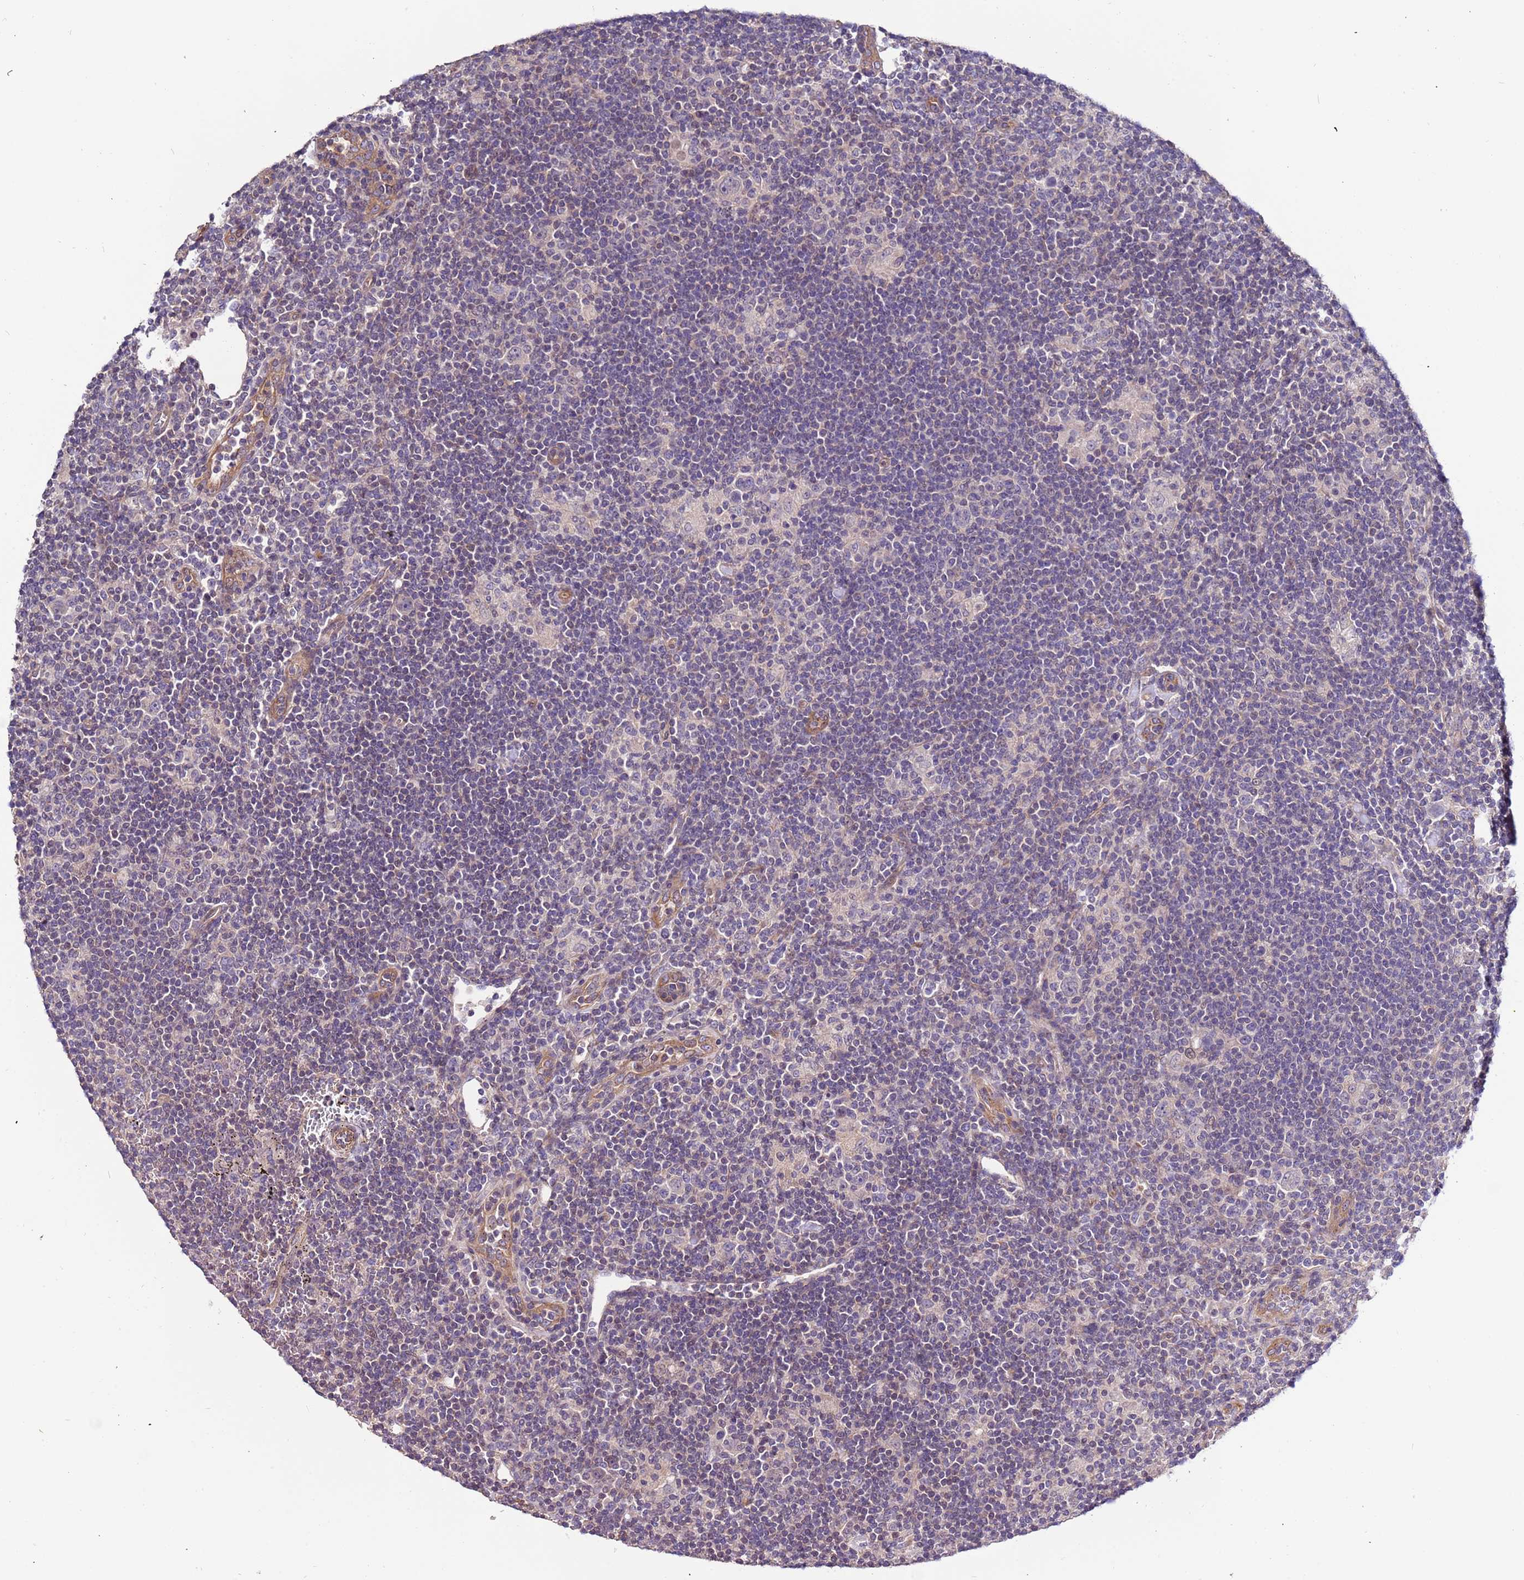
{"staining": {"intensity": "weak", "quantity": "<25%", "location": "cytoplasmic/membranous"}, "tissue": "lymphoma", "cell_type": "Tumor cells", "image_type": "cancer", "snomed": [{"axis": "morphology", "description": "Hodgkin's disease, NOS"}, {"axis": "topography", "description": "Lymph node"}], "caption": "The image reveals no staining of tumor cells in Hodgkin's disease. Nuclei are stained in blue.", "gene": "LAMB4", "patient": {"sex": "female", "age": 57}}